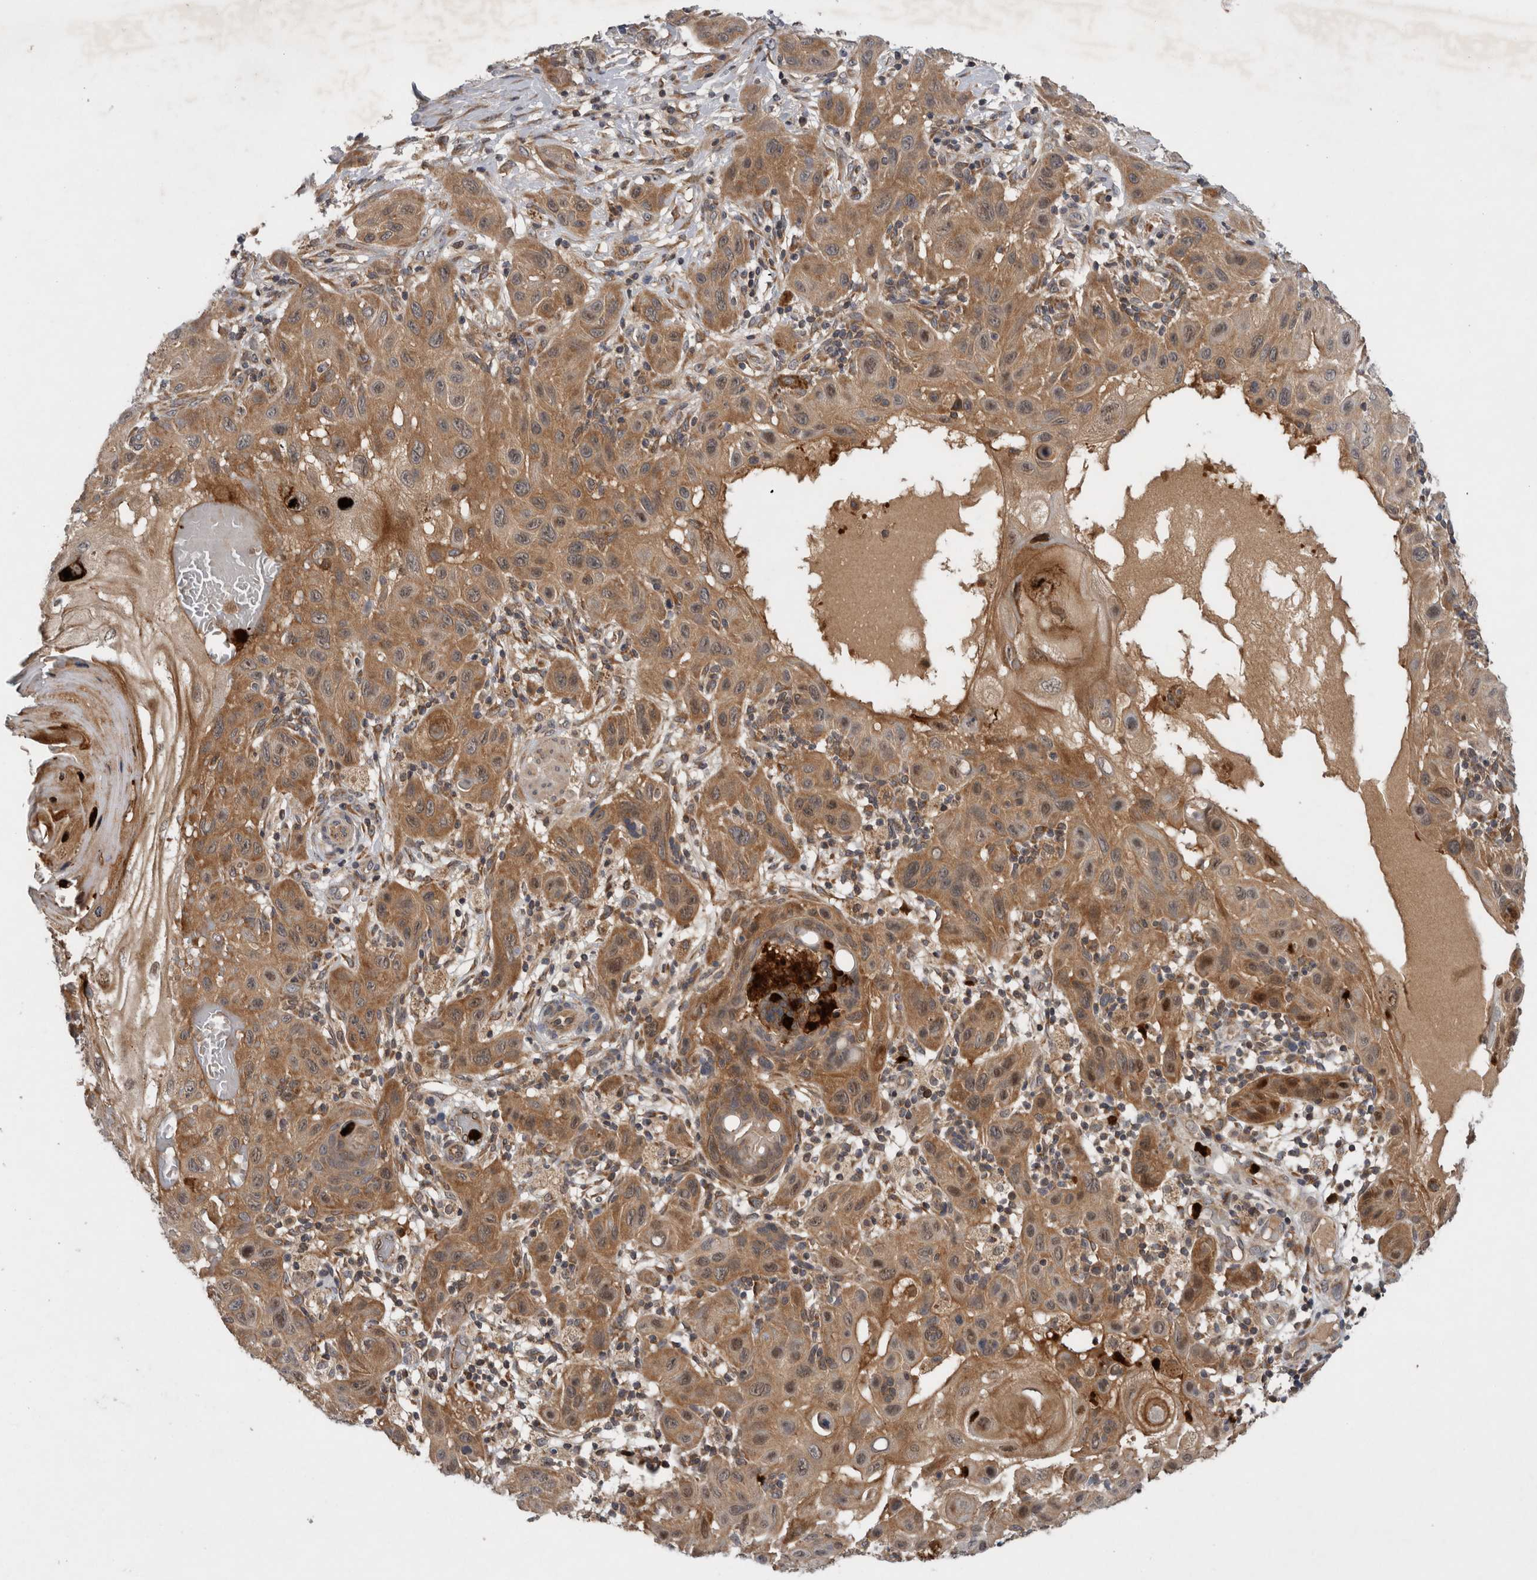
{"staining": {"intensity": "moderate", "quantity": ">75%", "location": "cytoplasmic/membranous"}, "tissue": "skin cancer", "cell_type": "Tumor cells", "image_type": "cancer", "snomed": [{"axis": "morphology", "description": "Squamous cell carcinoma, NOS"}, {"axis": "topography", "description": "Skin"}], "caption": "A brown stain shows moderate cytoplasmic/membranous staining of a protein in skin cancer (squamous cell carcinoma) tumor cells.", "gene": "PDCD2", "patient": {"sex": "female", "age": 96}}